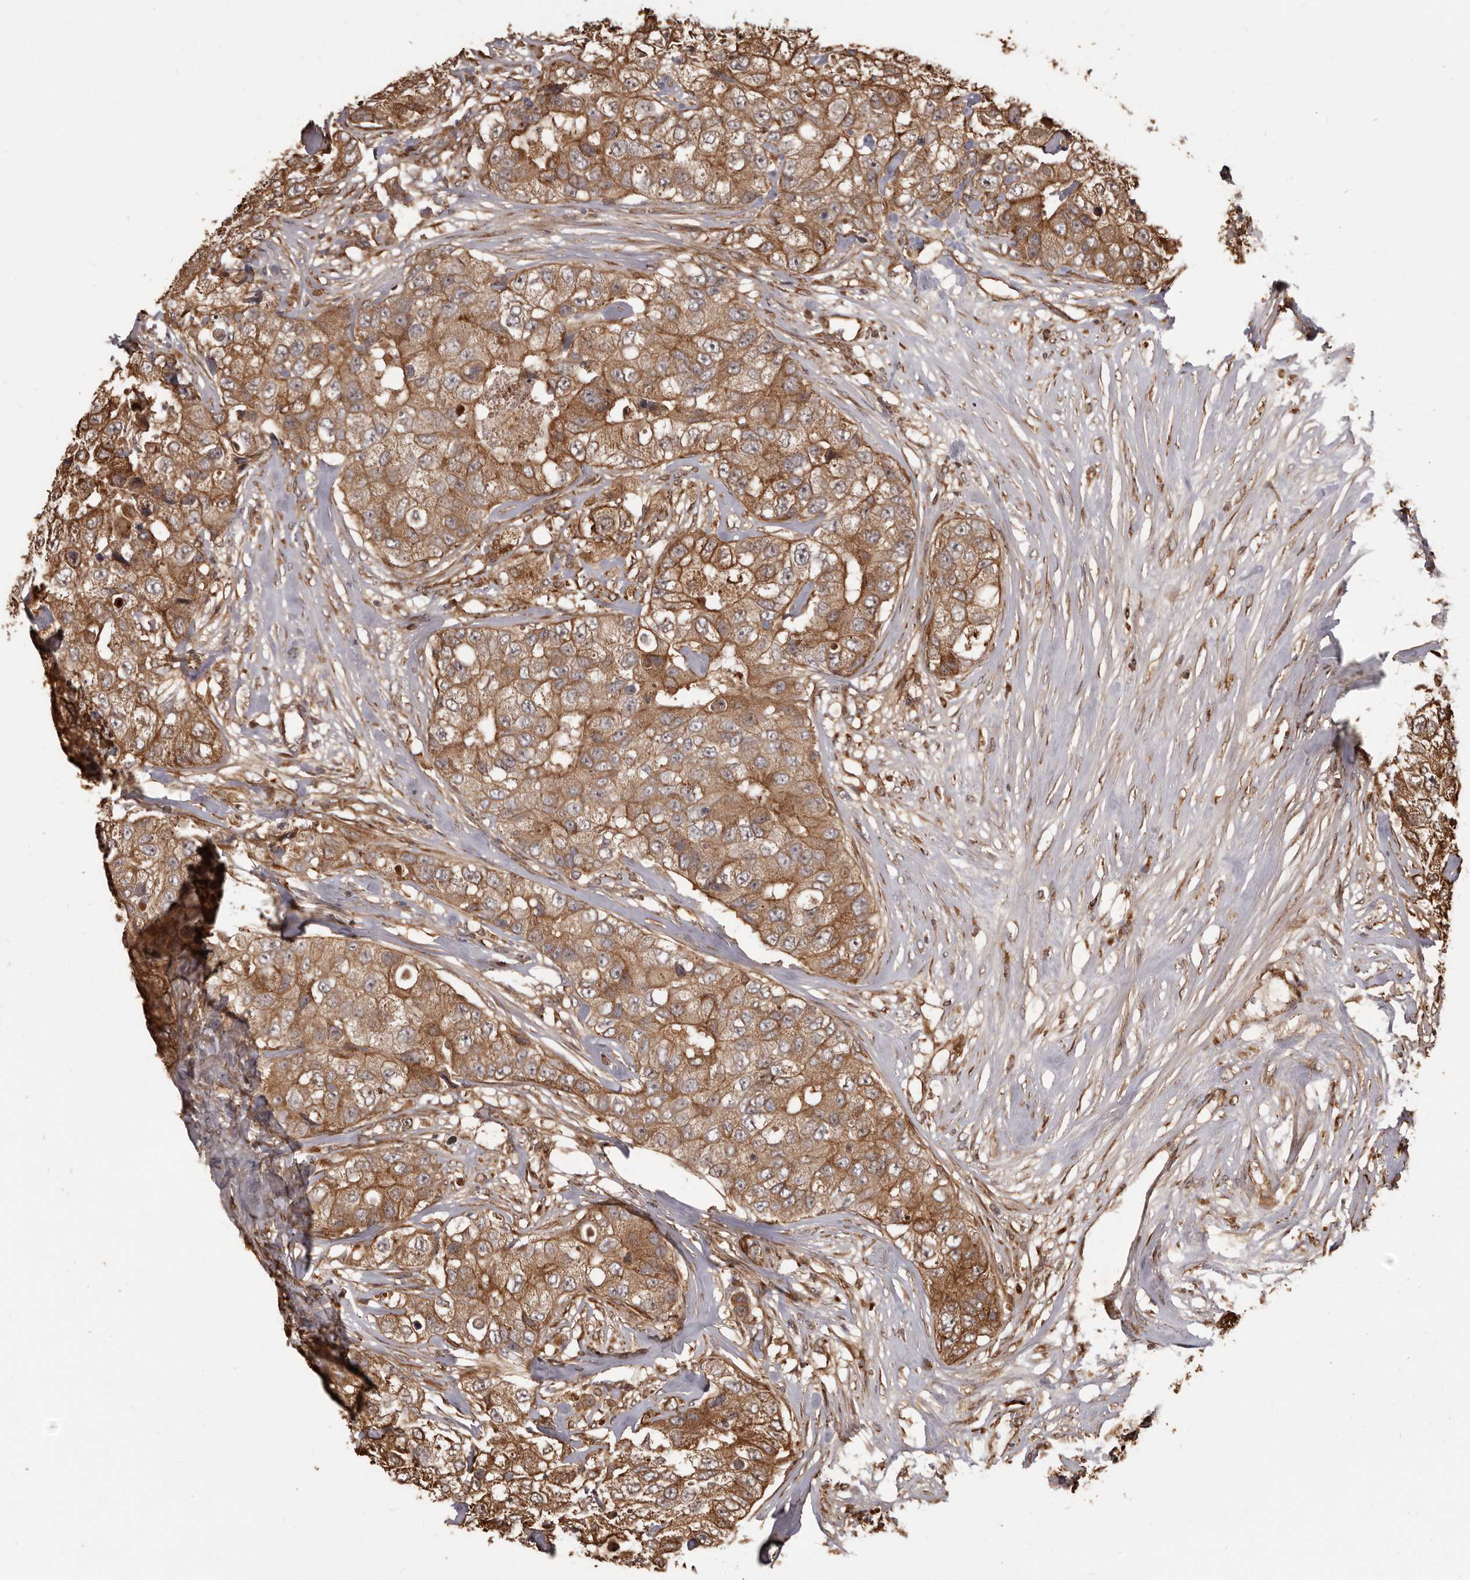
{"staining": {"intensity": "moderate", "quantity": ">75%", "location": "cytoplasmic/membranous"}, "tissue": "breast cancer", "cell_type": "Tumor cells", "image_type": "cancer", "snomed": [{"axis": "morphology", "description": "Duct carcinoma"}, {"axis": "topography", "description": "Breast"}], "caption": "The micrograph demonstrates a brown stain indicating the presence of a protein in the cytoplasmic/membranous of tumor cells in breast cancer.", "gene": "MTO1", "patient": {"sex": "female", "age": 62}}